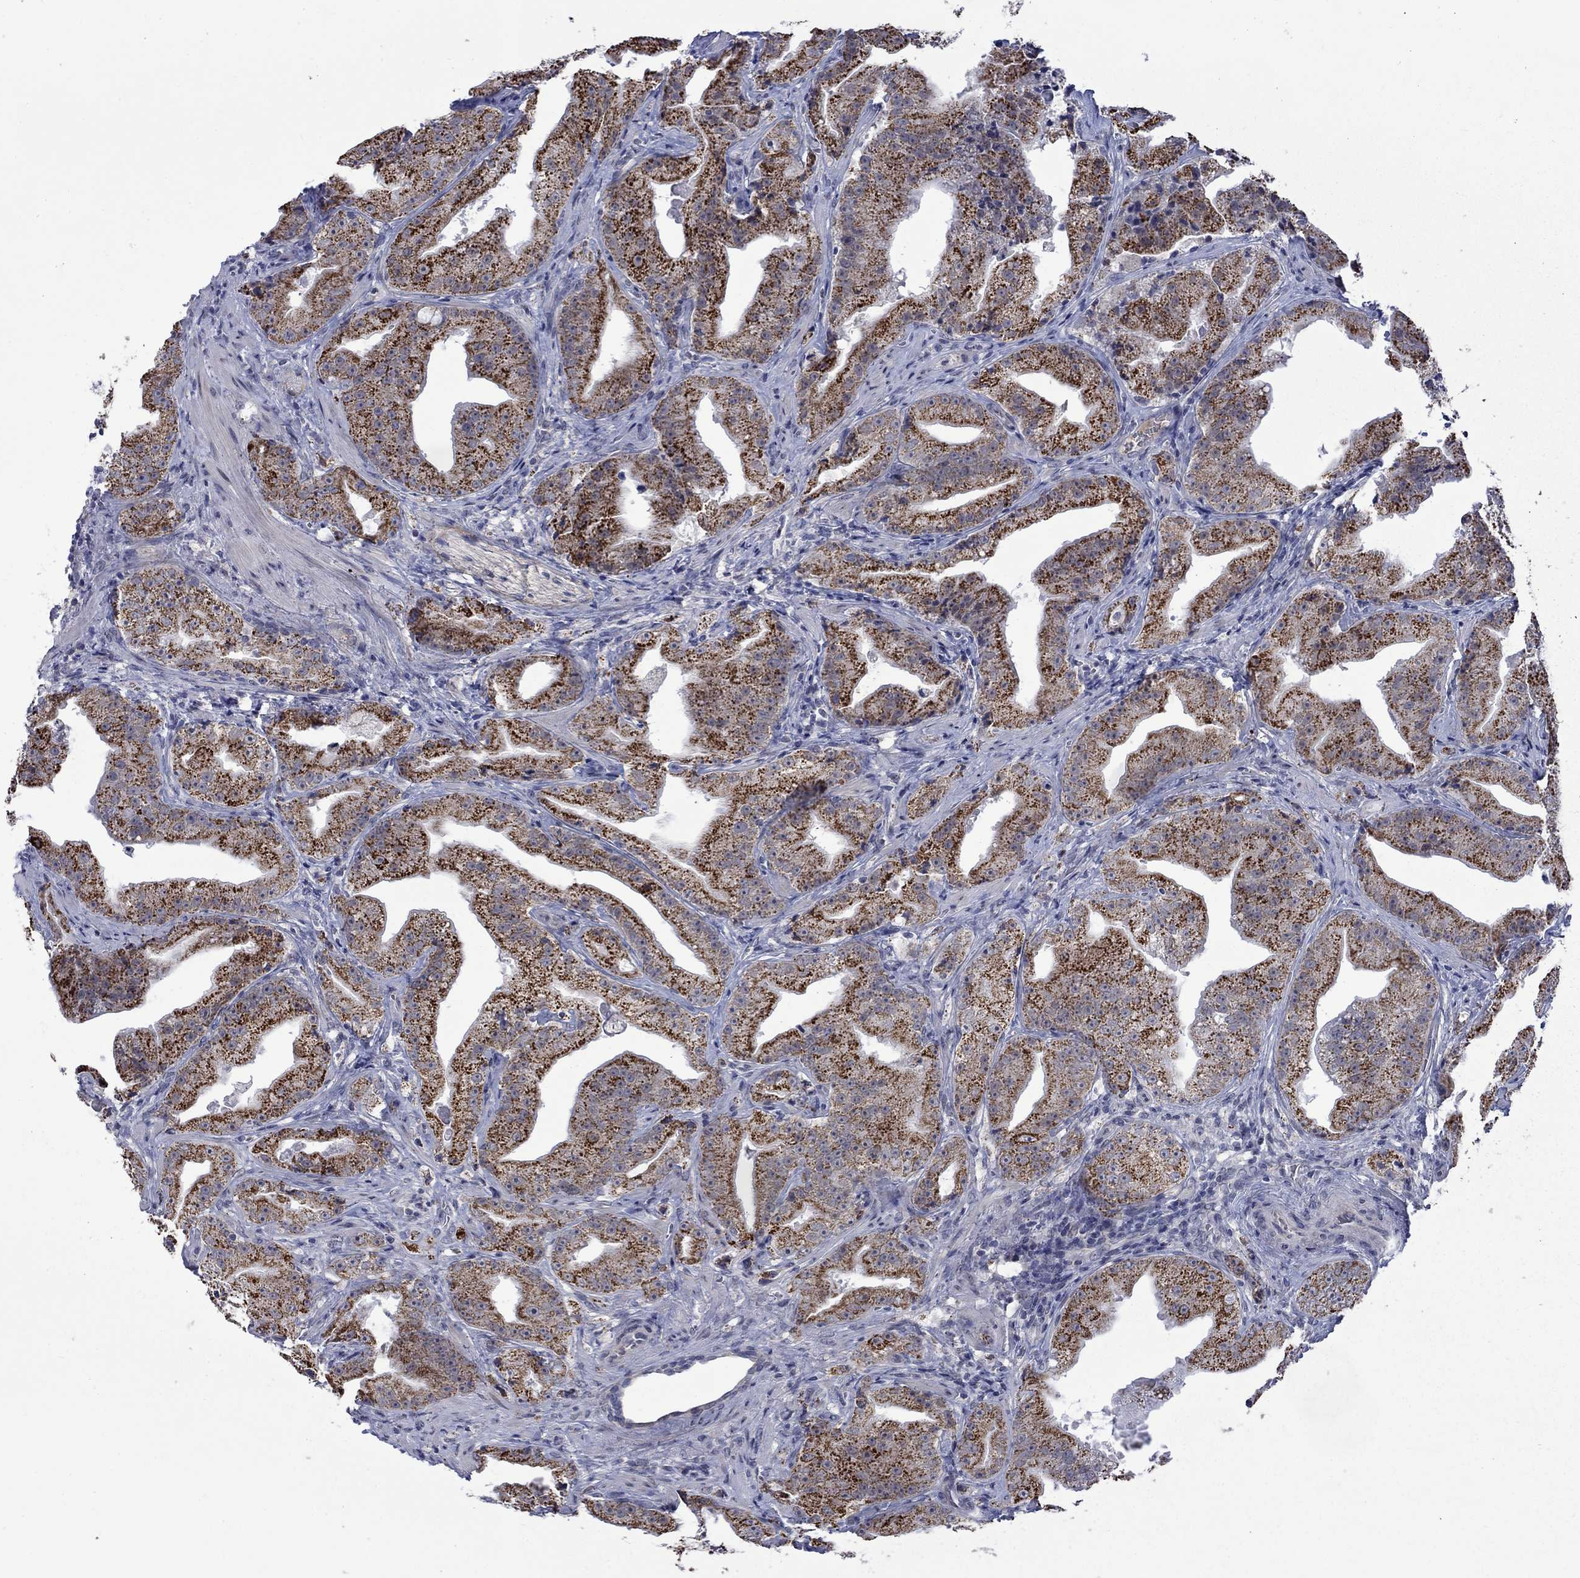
{"staining": {"intensity": "strong", "quantity": ">75%", "location": "cytoplasmic/membranous"}, "tissue": "prostate cancer", "cell_type": "Tumor cells", "image_type": "cancer", "snomed": [{"axis": "morphology", "description": "Adenocarcinoma, Low grade"}, {"axis": "topography", "description": "Prostate"}], "caption": "Prostate cancer (adenocarcinoma (low-grade)) was stained to show a protein in brown. There is high levels of strong cytoplasmic/membranous expression in about >75% of tumor cells.", "gene": "KCNJ16", "patient": {"sex": "male", "age": 62}}